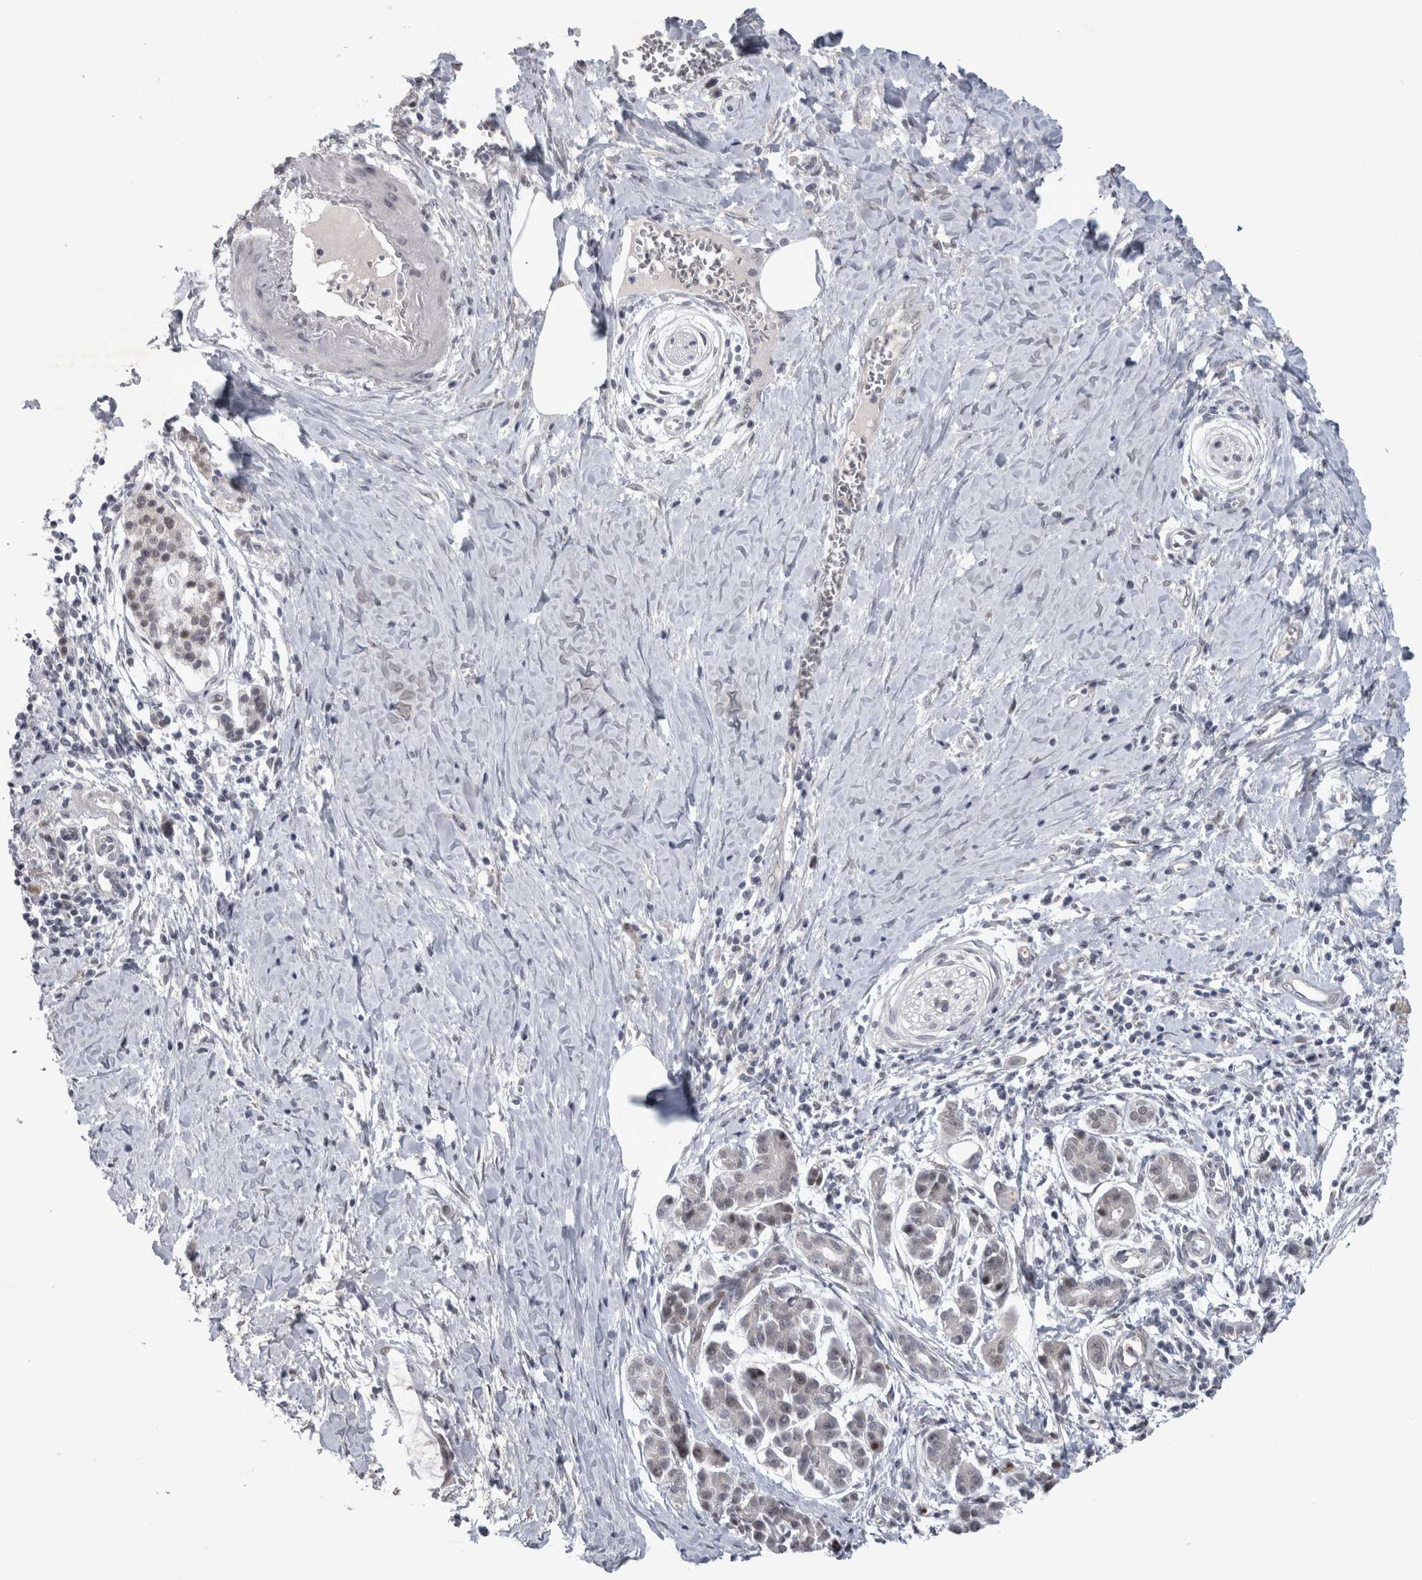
{"staining": {"intensity": "negative", "quantity": "none", "location": "none"}, "tissue": "pancreatic cancer", "cell_type": "Tumor cells", "image_type": "cancer", "snomed": [{"axis": "morphology", "description": "Adenocarcinoma, NOS"}, {"axis": "topography", "description": "Pancreas"}], "caption": "Tumor cells show no significant positivity in pancreatic cancer. The staining was performed using DAB (3,3'-diaminobenzidine) to visualize the protein expression in brown, while the nuclei were stained in blue with hematoxylin (Magnification: 20x).", "gene": "IFI44", "patient": {"sex": "male", "age": 59}}